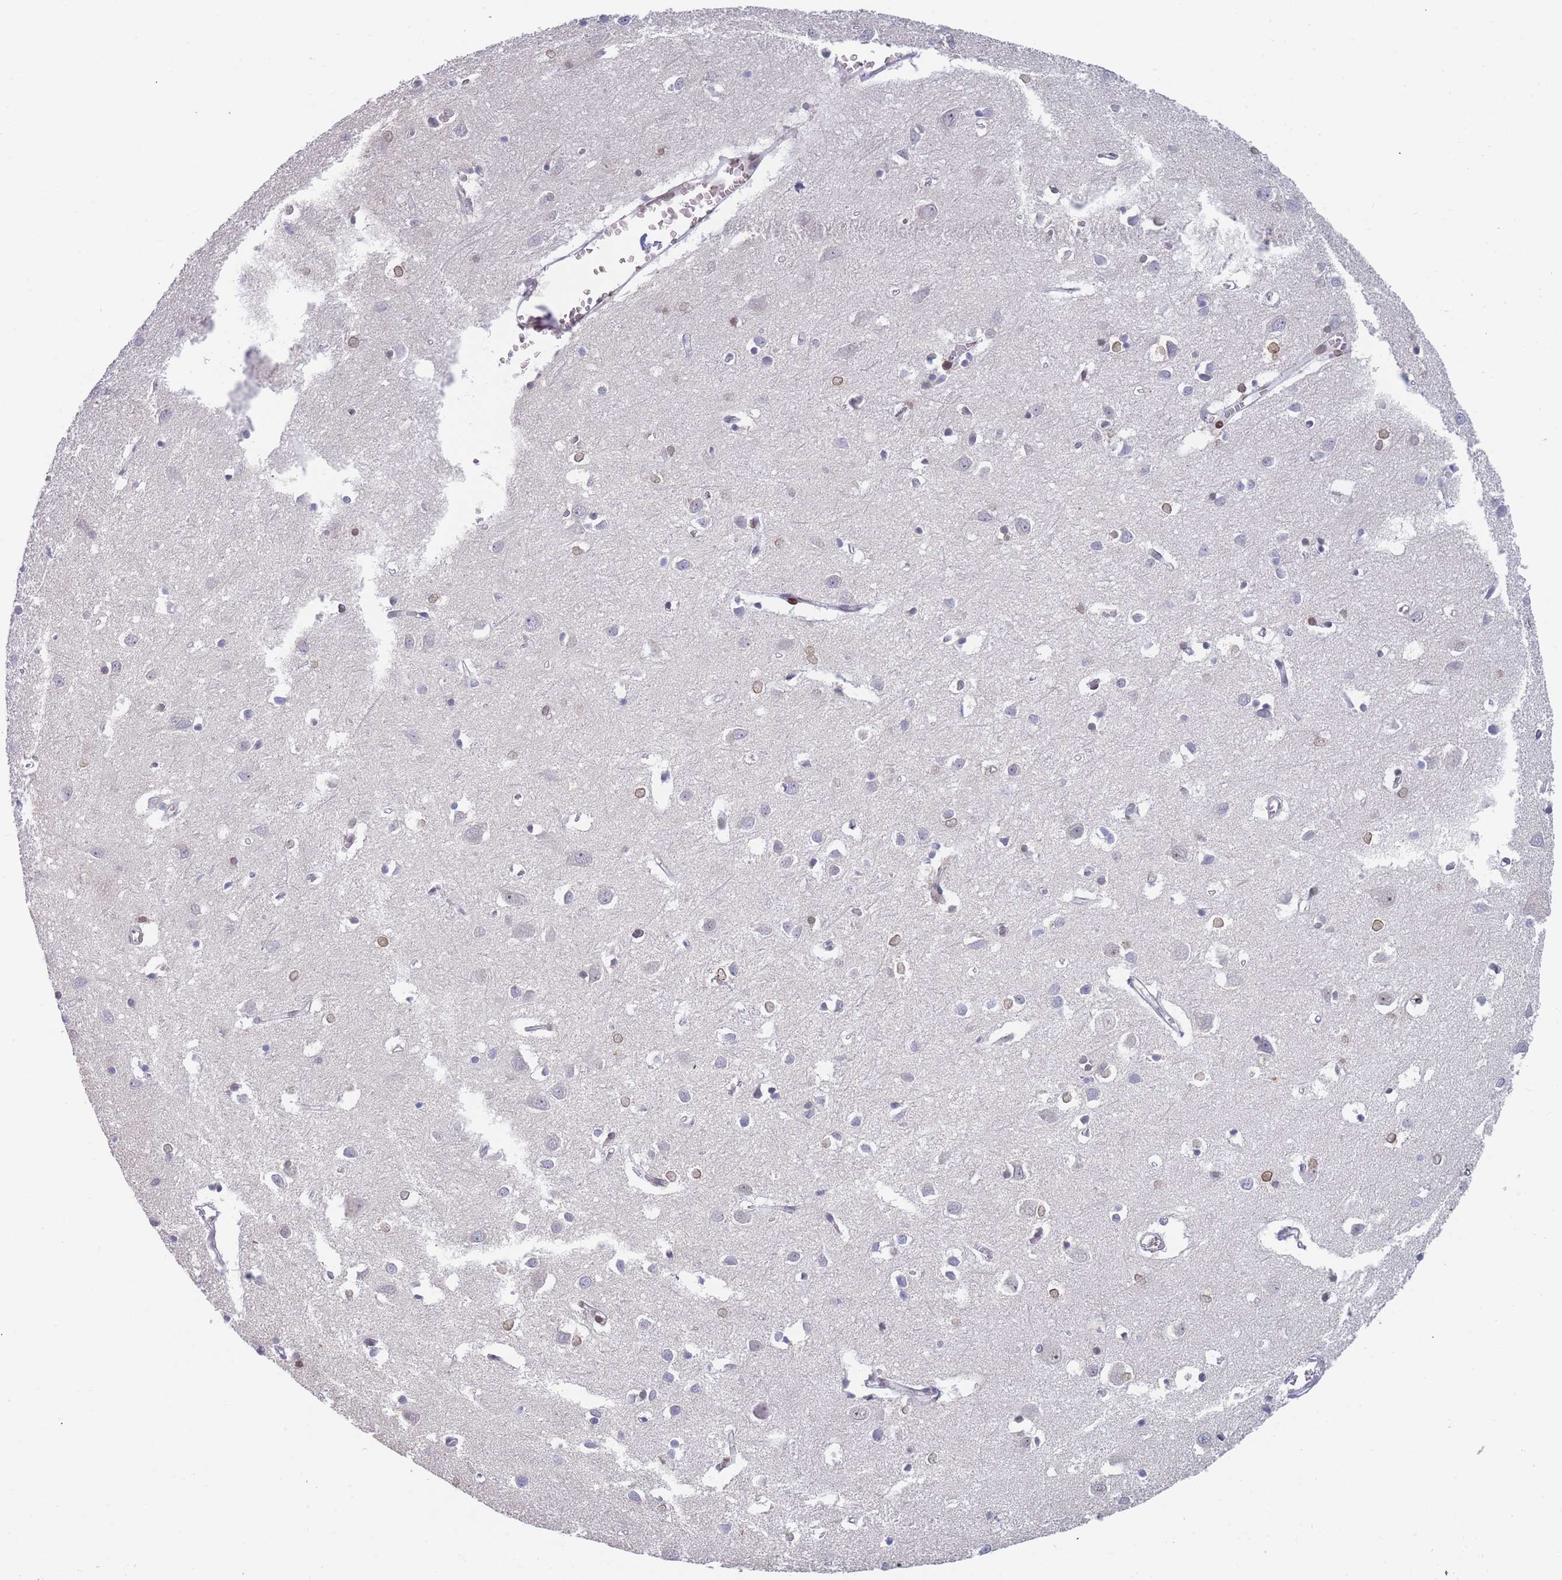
{"staining": {"intensity": "negative", "quantity": "none", "location": "none"}, "tissue": "cerebral cortex", "cell_type": "Endothelial cells", "image_type": "normal", "snomed": [{"axis": "morphology", "description": "Normal tissue, NOS"}, {"axis": "topography", "description": "Cerebral cortex"}], "caption": "Immunohistochemical staining of unremarkable cerebral cortex displays no significant positivity in endothelial cells.", "gene": "ZBTB1", "patient": {"sex": "female", "age": 64}}